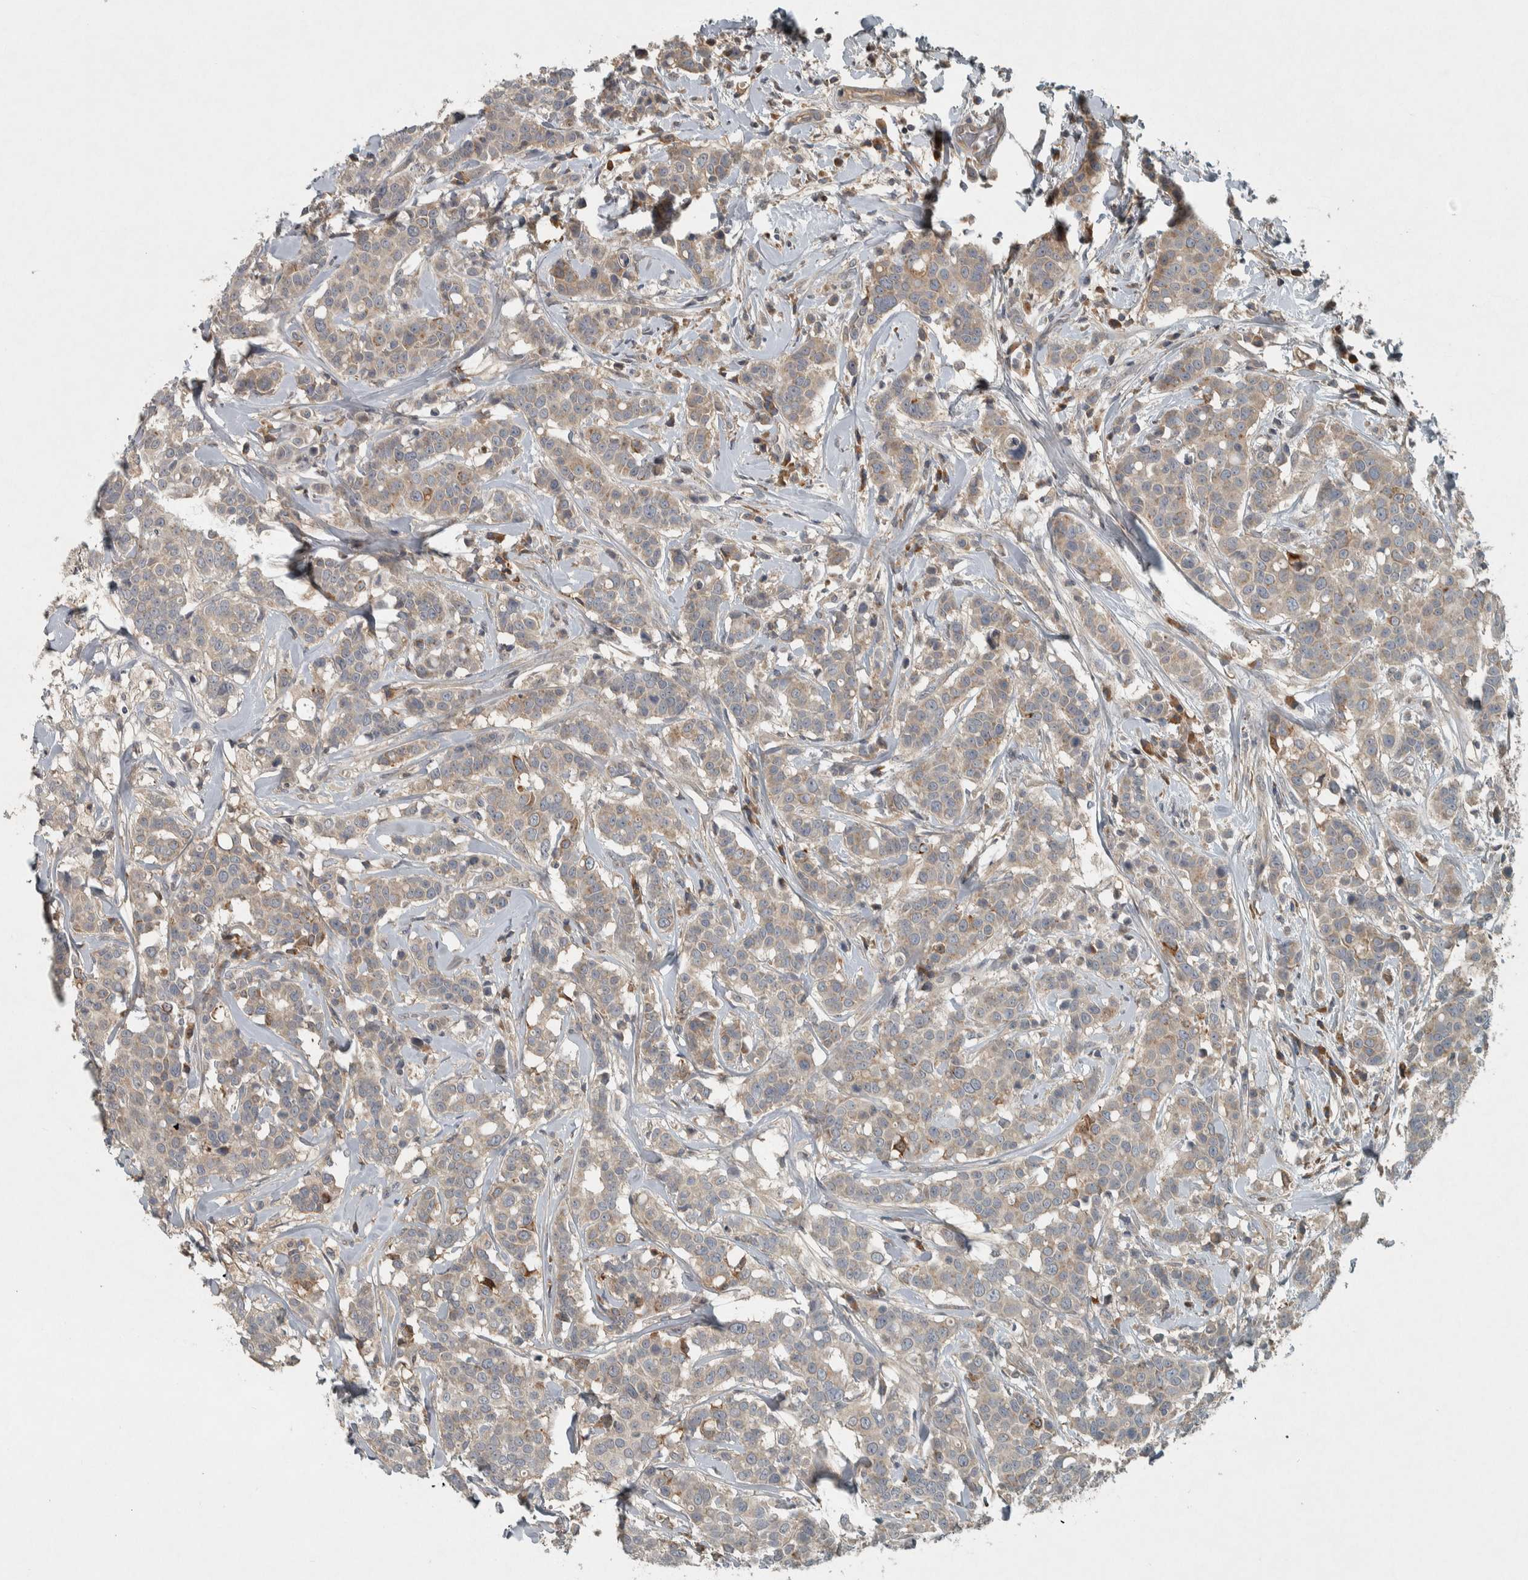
{"staining": {"intensity": "weak", "quantity": "25%-75%", "location": "cytoplasmic/membranous"}, "tissue": "breast cancer", "cell_type": "Tumor cells", "image_type": "cancer", "snomed": [{"axis": "morphology", "description": "Duct carcinoma"}, {"axis": "topography", "description": "Breast"}], "caption": "A brown stain shows weak cytoplasmic/membranous positivity of a protein in human breast cancer (invasive ductal carcinoma) tumor cells.", "gene": "CLCN2", "patient": {"sex": "female", "age": 27}}